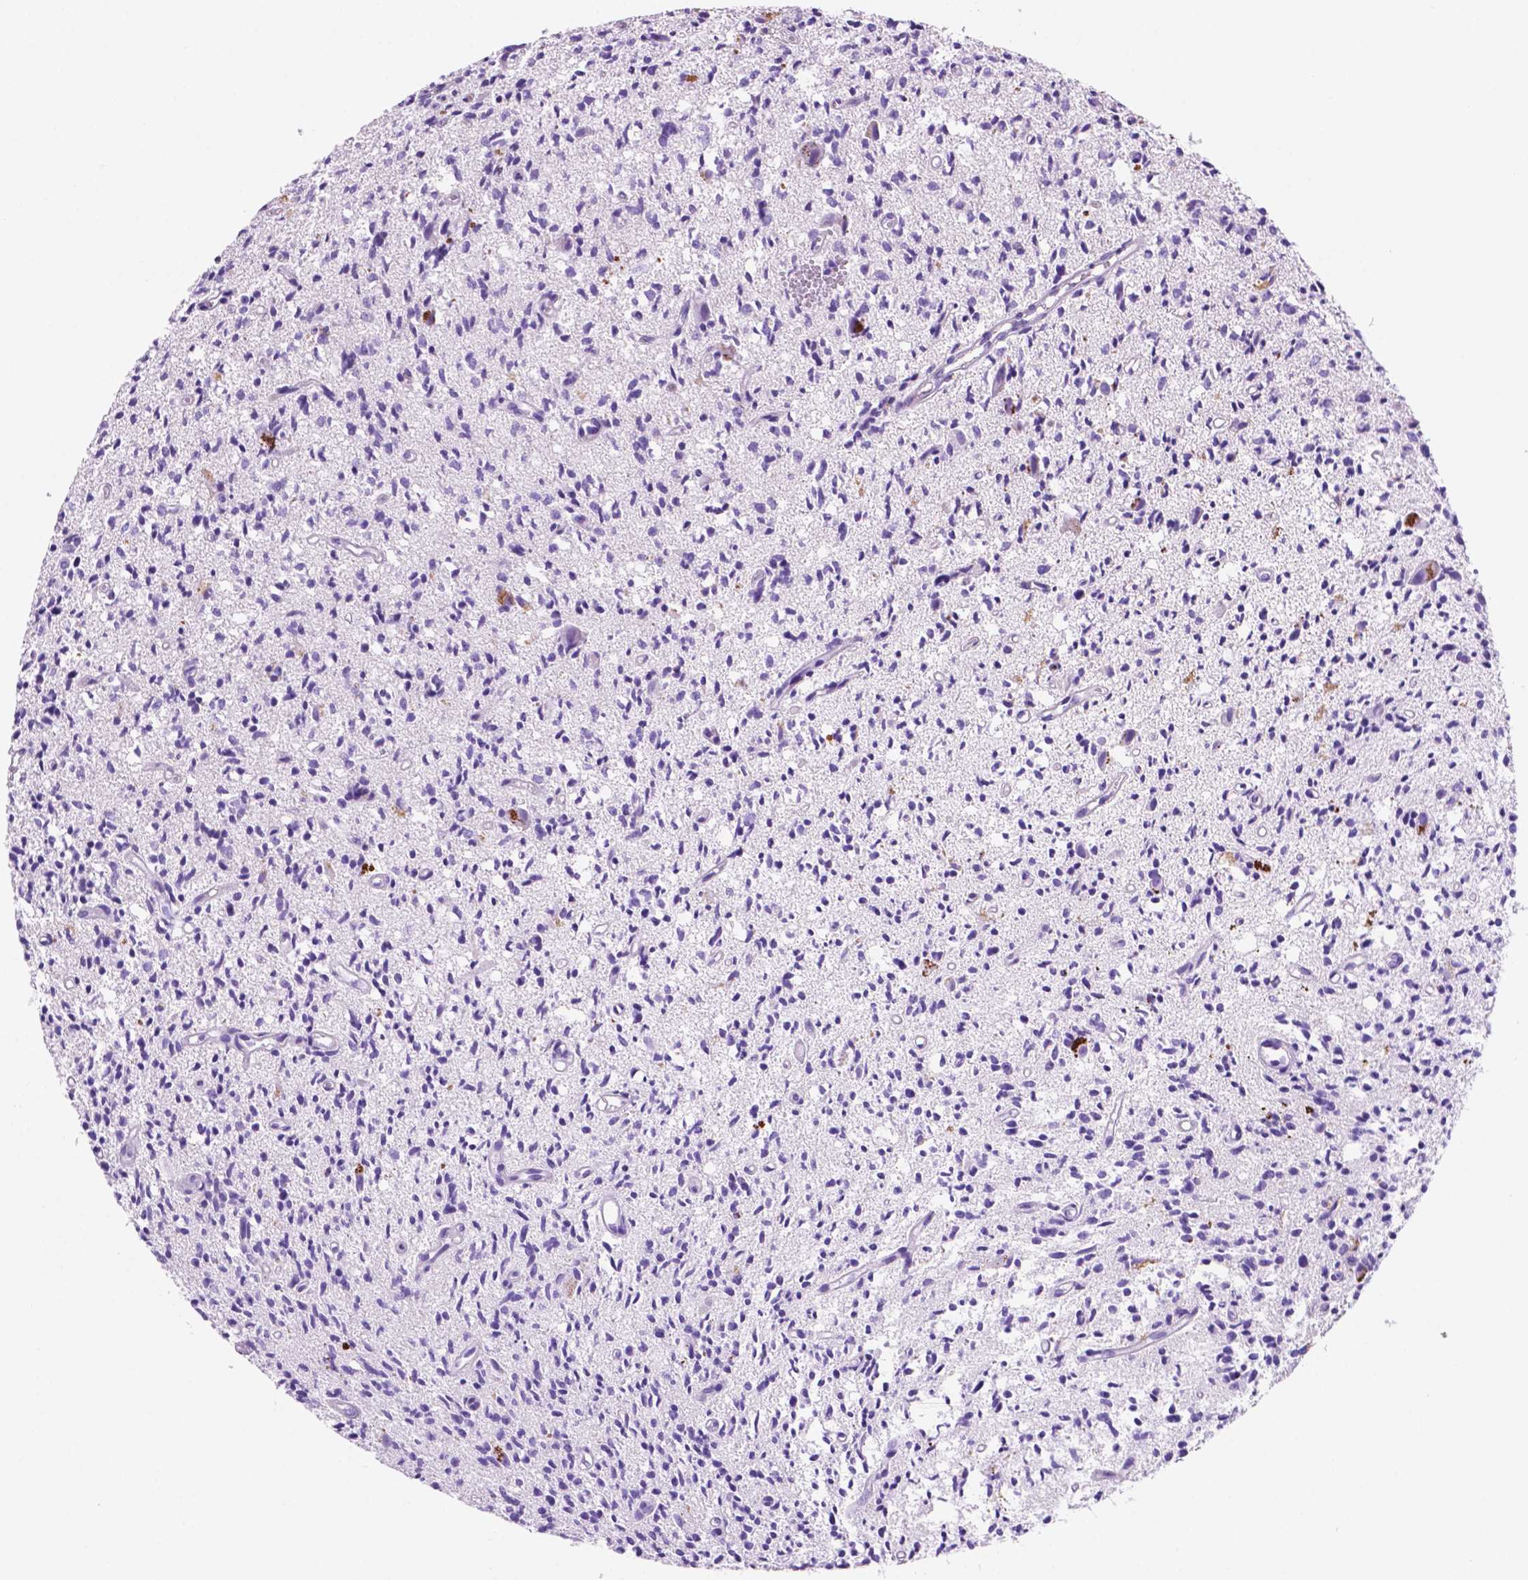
{"staining": {"intensity": "negative", "quantity": "none", "location": "none"}, "tissue": "glioma", "cell_type": "Tumor cells", "image_type": "cancer", "snomed": [{"axis": "morphology", "description": "Glioma, malignant, Low grade"}, {"axis": "topography", "description": "Brain"}], "caption": "Photomicrograph shows no protein positivity in tumor cells of glioma tissue.", "gene": "FOXB2", "patient": {"sex": "male", "age": 64}}